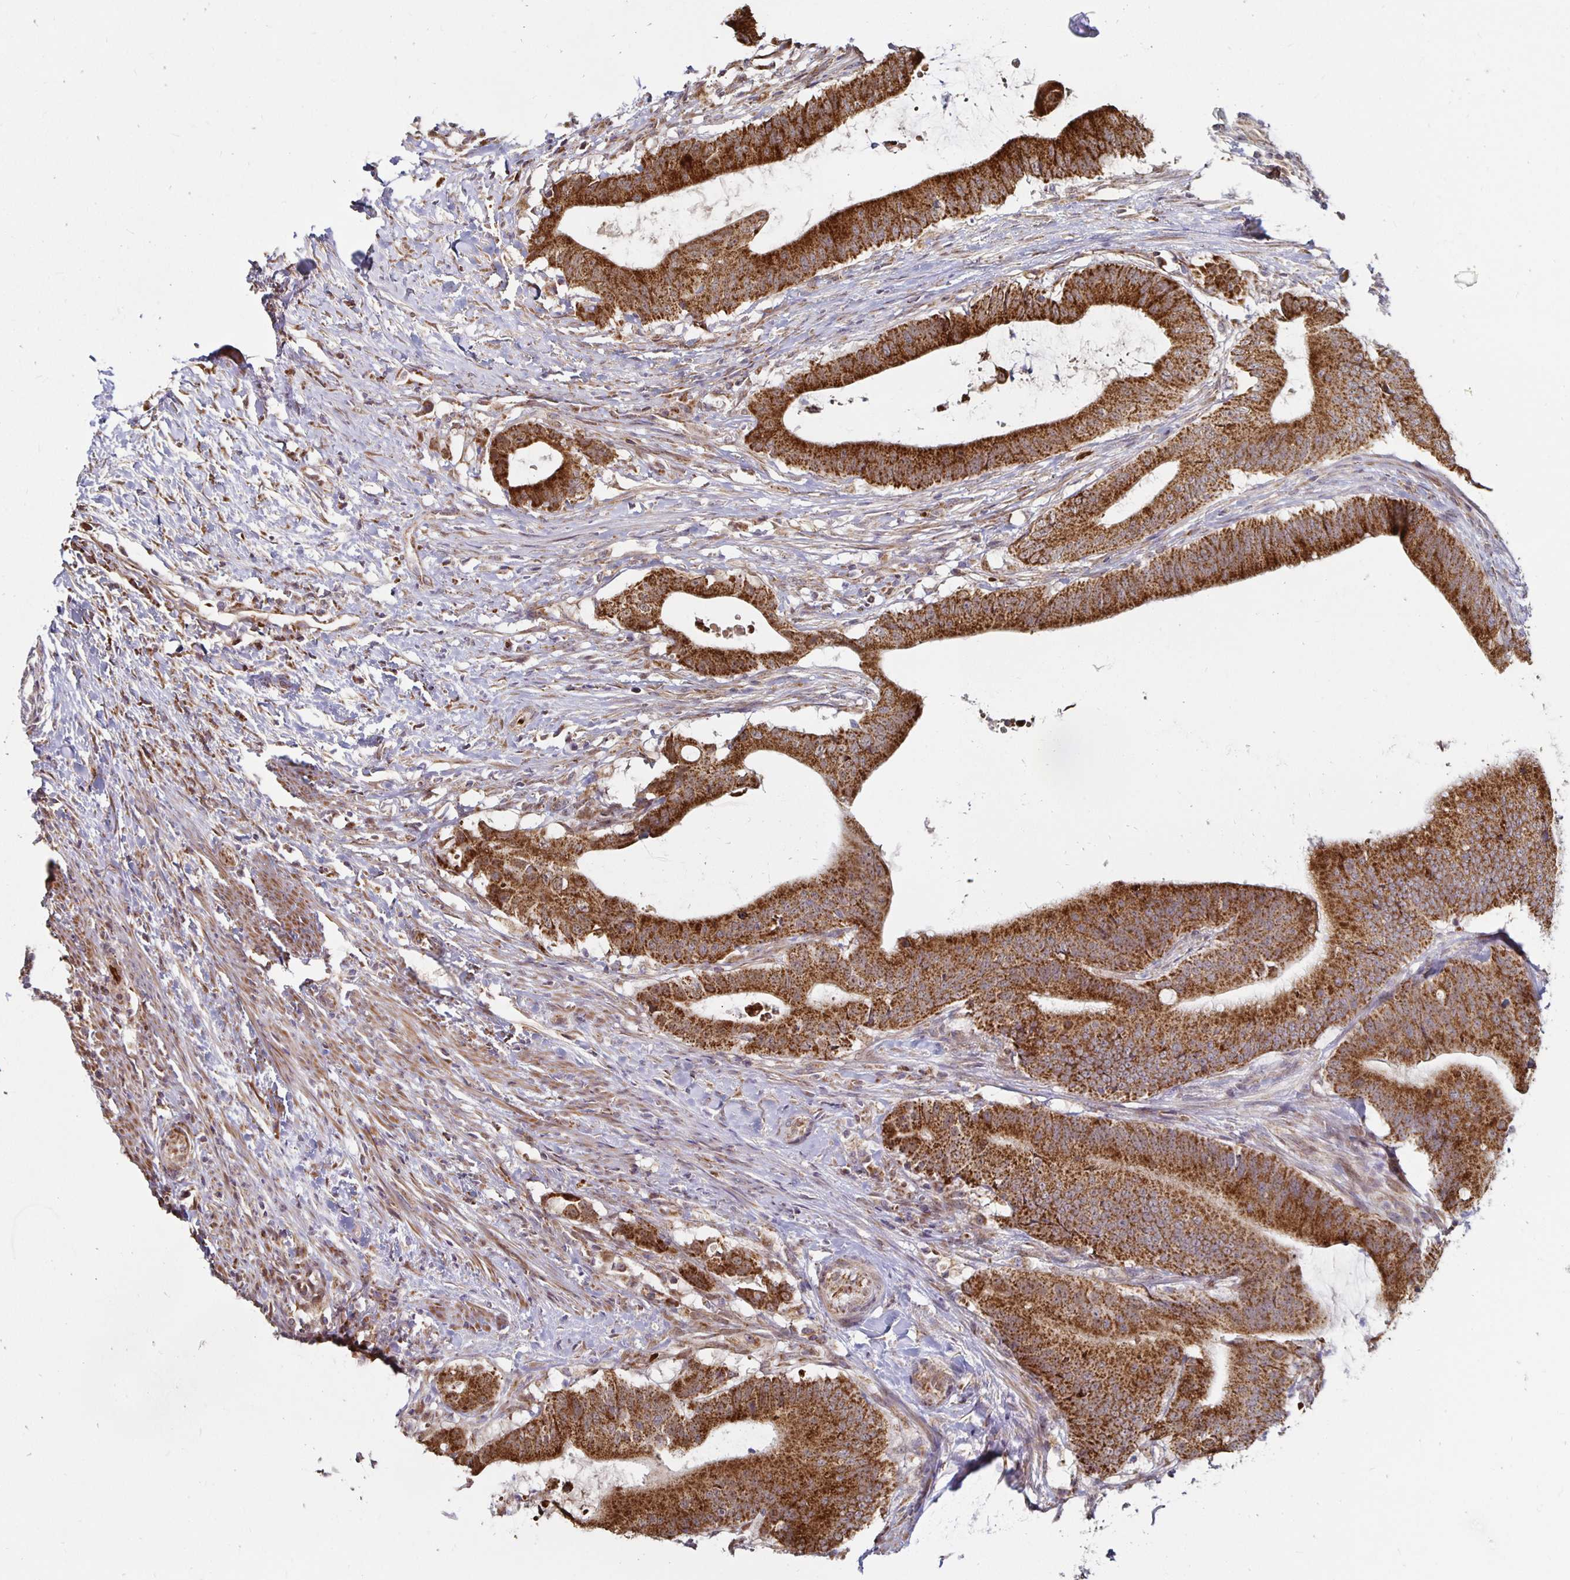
{"staining": {"intensity": "strong", "quantity": ">75%", "location": "cytoplasmic/membranous"}, "tissue": "colorectal cancer", "cell_type": "Tumor cells", "image_type": "cancer", "snomed": [{"axis": "morphology", "description": "Adenocarcinoma, NOS"}, {"axis": "topography", "description": "Colon"}], "caption": "Immunohistochemistry micrograph of adenocarcinoma (colorectal) stained for a protein (brown), which reveals high levels of strong cytoplasmic/membranous positivity in approximately >75% of tumor cells.", "gene": "MRPL28", "patient": {"sex": "female", "age": 43}}